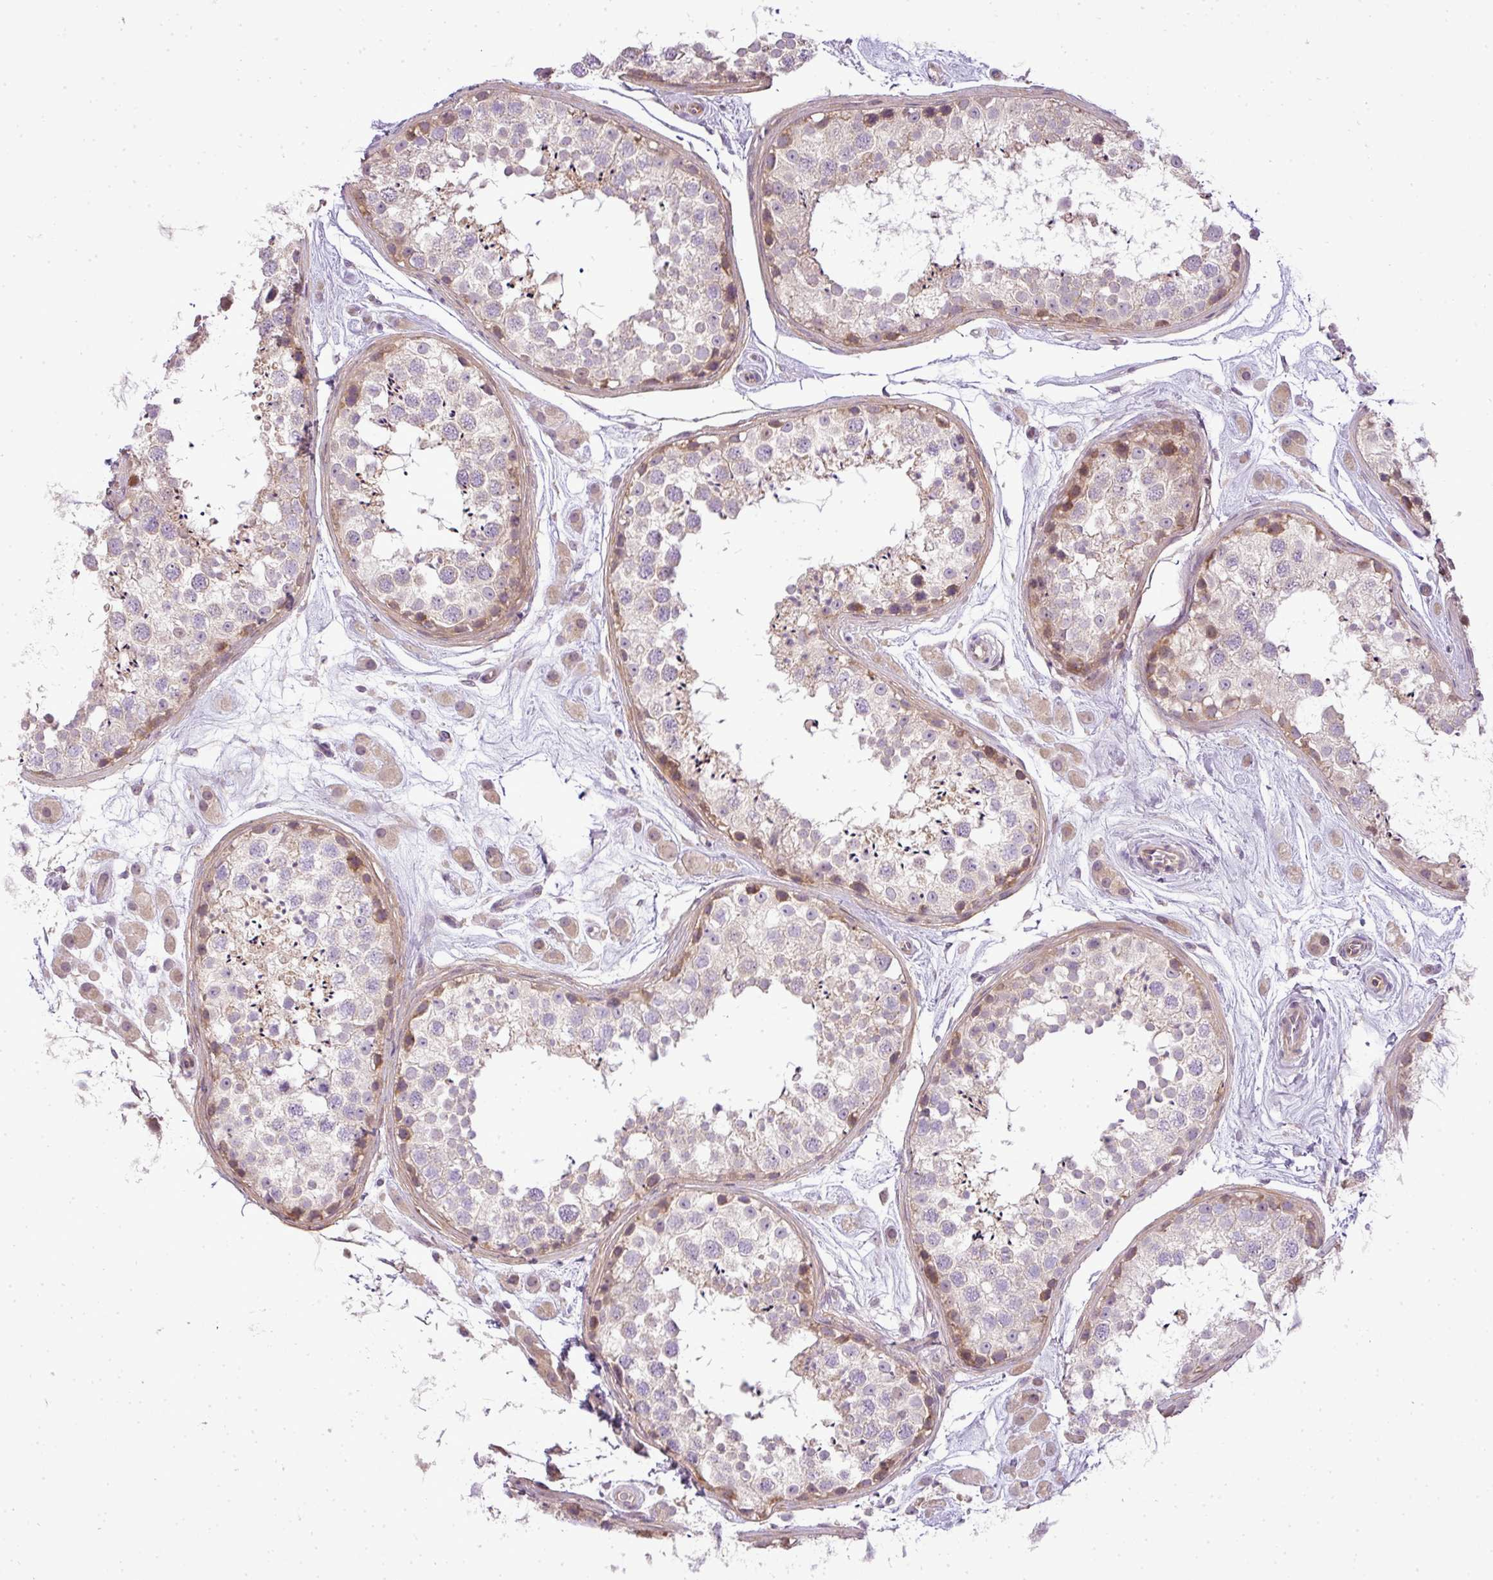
{"staining": {"intensity": "moderate", "quantity": "<25%", "location": "cytoplasmic/membranous"}, "tissue": "testis", "cell_type": "Cells in seminiferous ducts", "image_type": "normal", "snomed": [{"axis": "morphology", "description": "Normal tissue, NOS"}, {"axis": "topography", "description": "Testis"}], "caption": "The histopathology image demonstrates staining of normal testis, revealing moderate cytoplasmic/membranous protein staining (brown color) within cells in seminiferous ducts.", "gene": "ZDHHC1", "patient": {"sex": "male", "age": 25}}